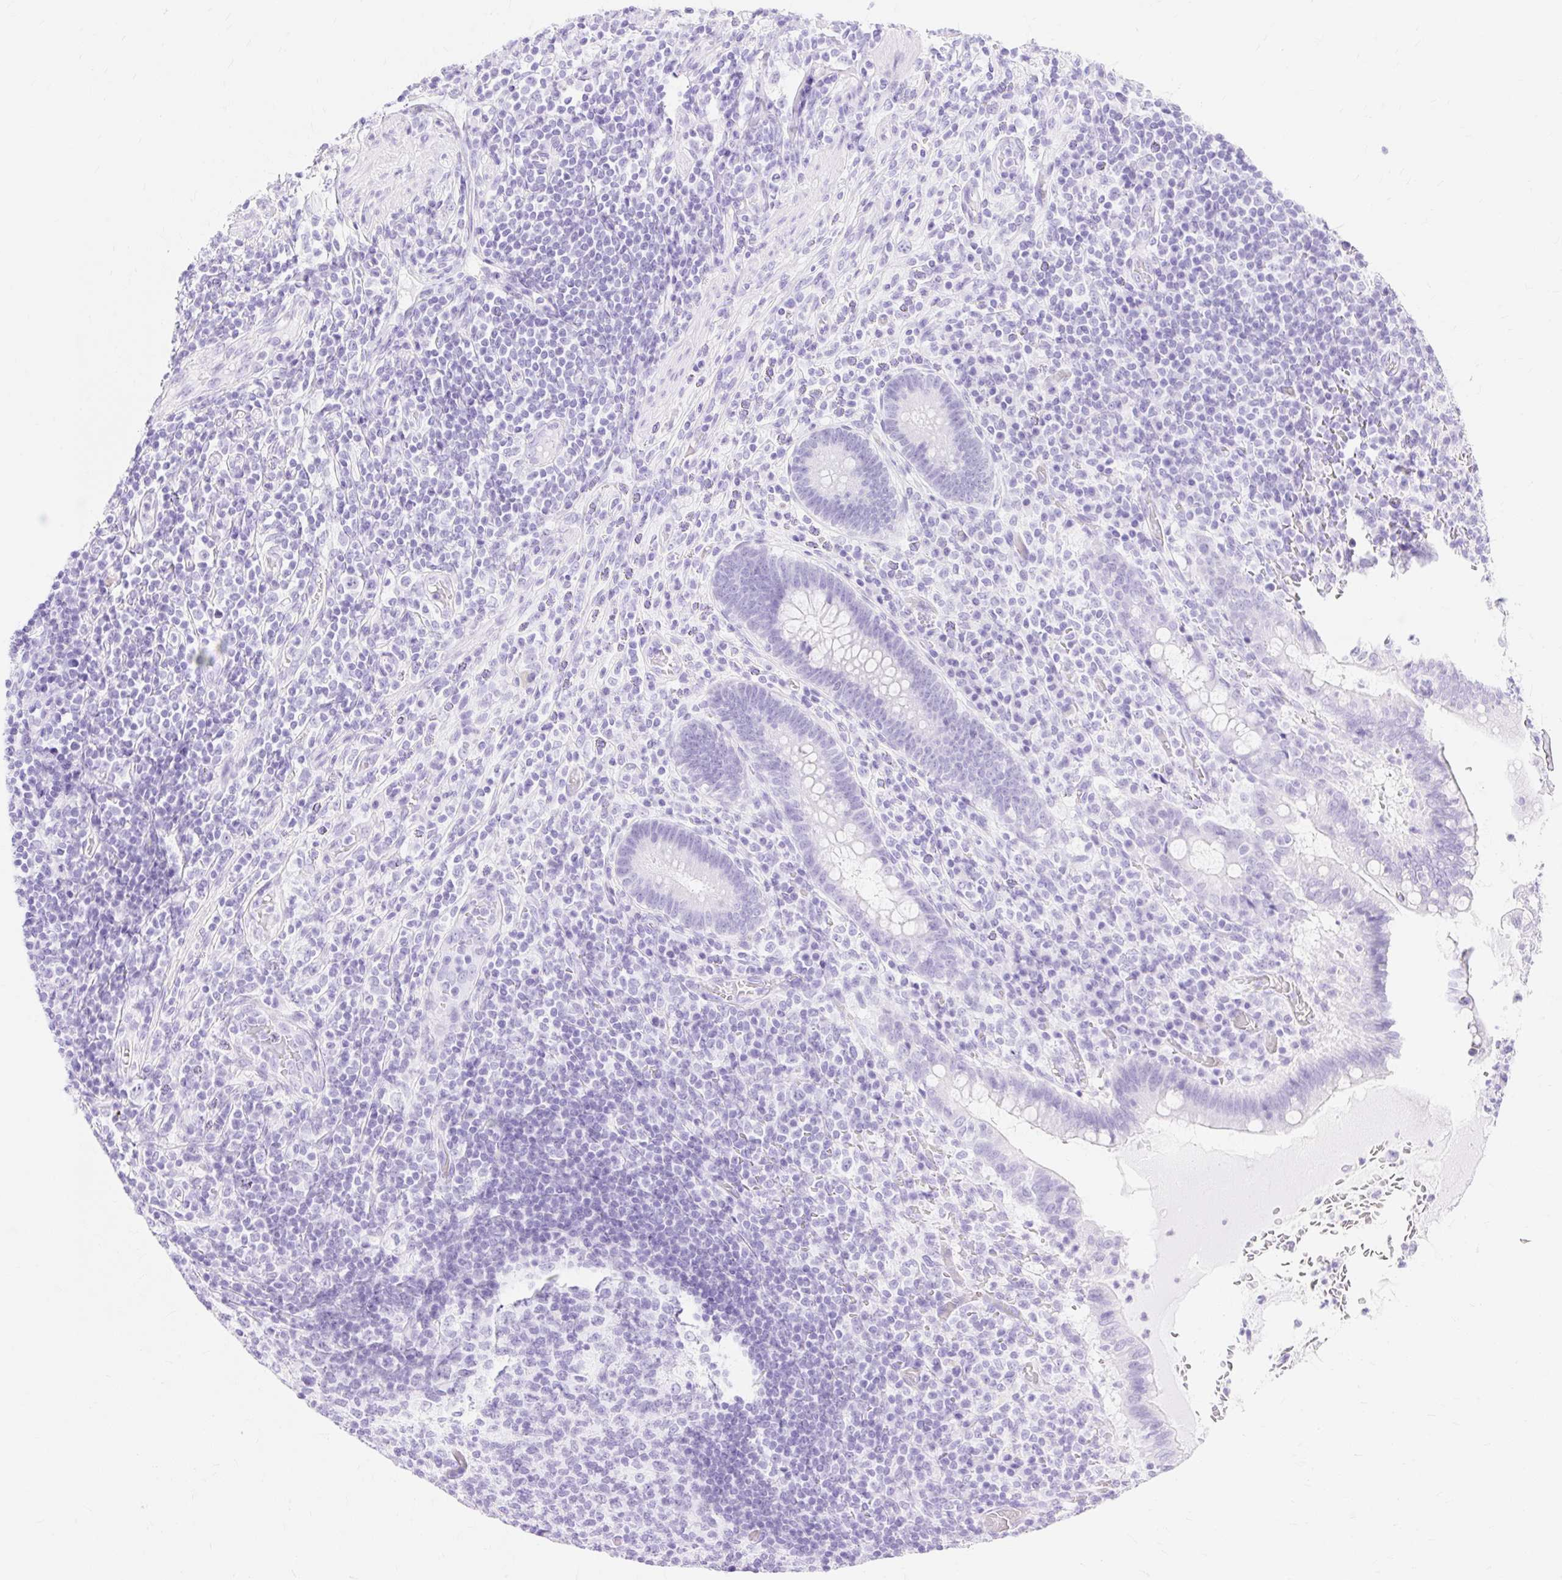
{"staining": {"intensity": "negative", "quantity": "none", "location": "none"}, "tissue": "appendix", "cell_type": "Glandular cells", "image_type": "normal", "snomed": [{"axis": "morphology", "description": "Normal tissue, NOS"}, {"axis": "topography", "description": "Appendix"}], "caption": "Glandular cells are negative for brown protein staining in unremarkable appendix. (Brightfield microscopy of DAB (3,3'-diaminobenzidine) immunohistochemistry at high magnification).", "gene": "MBP", "patient": {"sex": "female", "age": 43}}